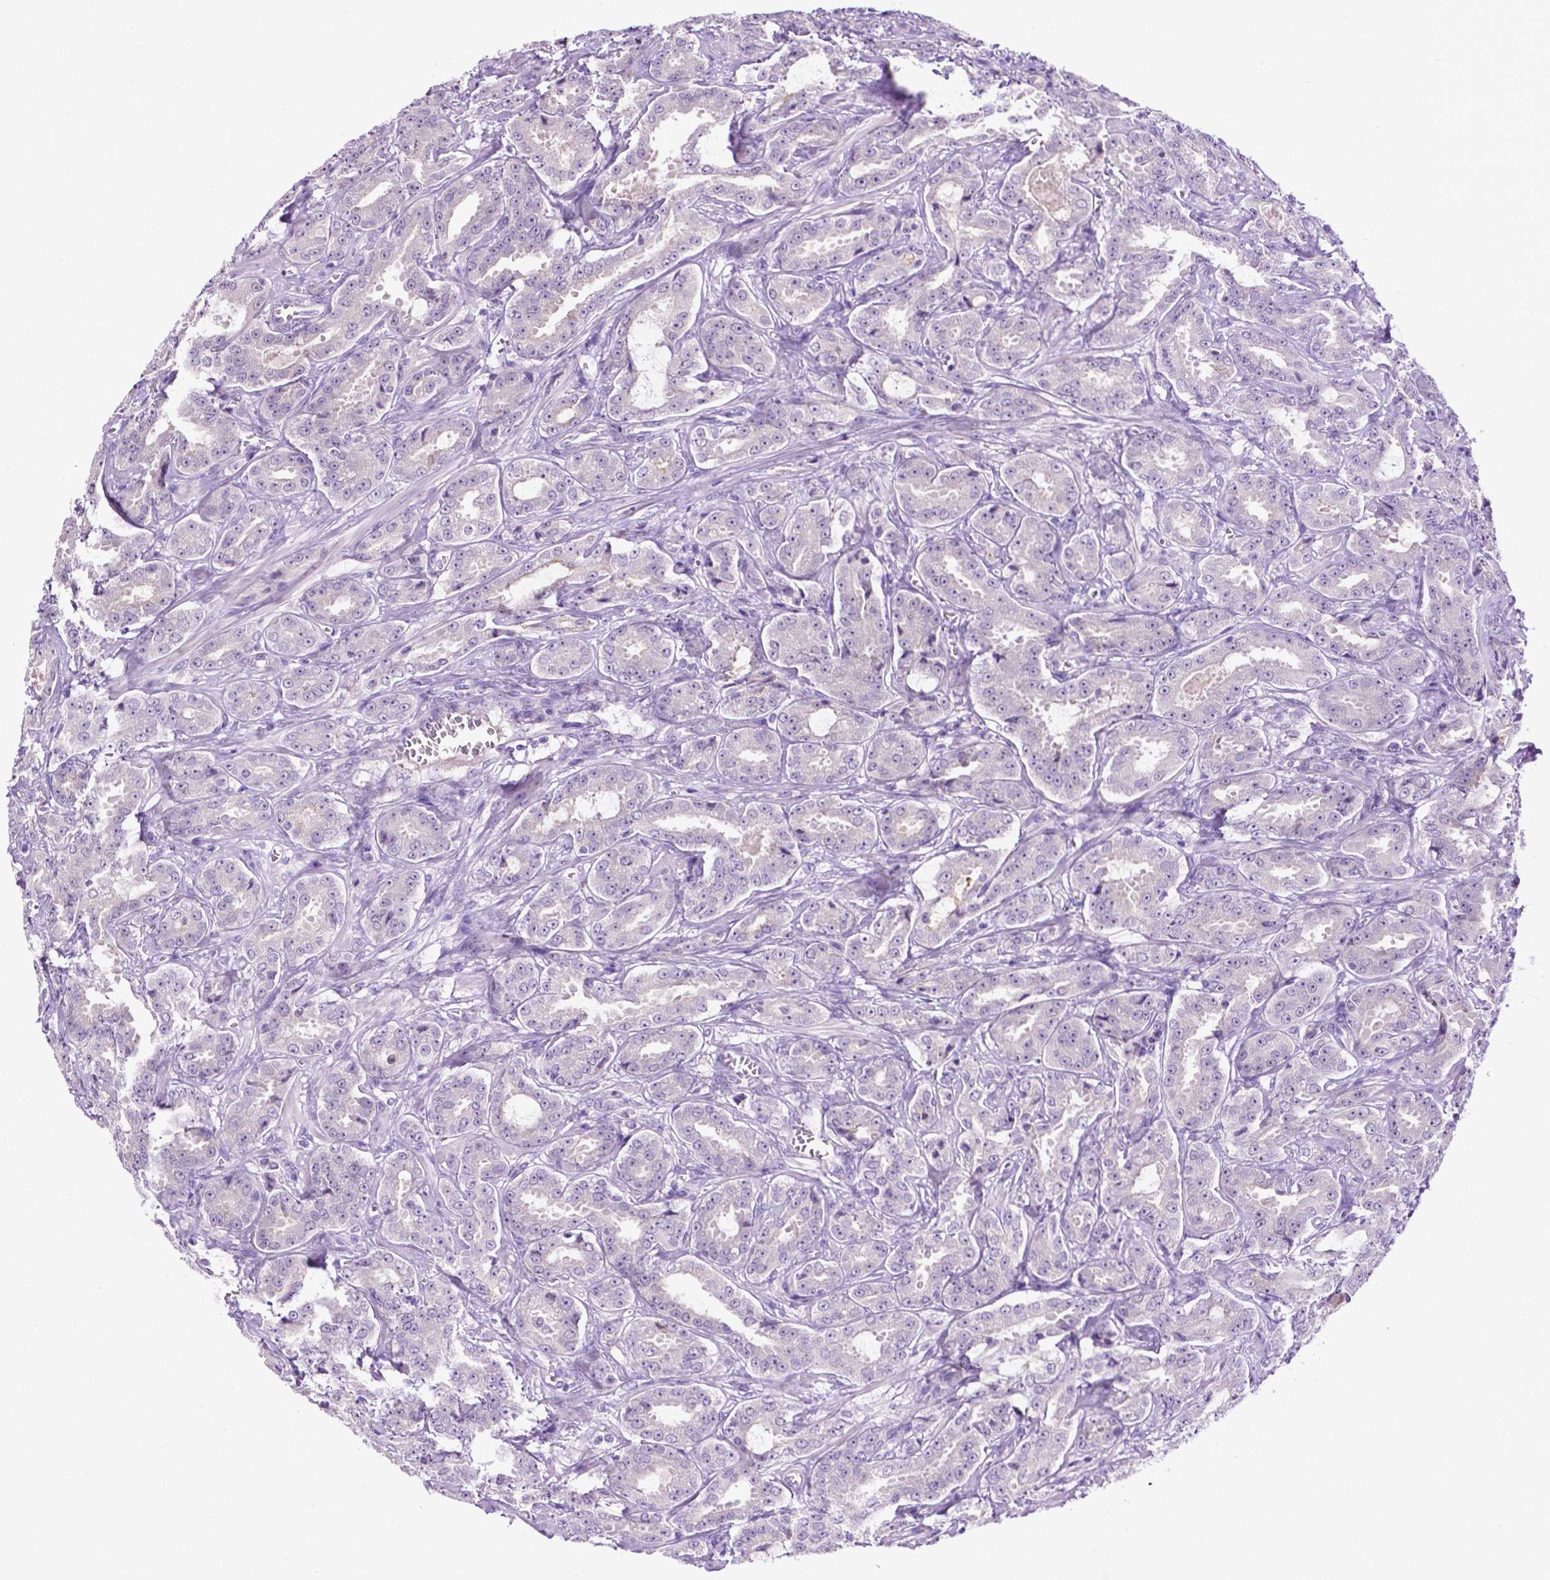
{"staining": {"intensity": "negative", "quantity": "none", "location": "none"}, "tissue": "prostate cancer", "cell_type": "Tumor cells", "image_type": "cancer", "snomed": [{"axis": "morphology", "description": "Adenocarcinoma, High grade"}, {"axis": "topography", "description": "Prostate"}], "caption": "DAB immunohistochemical staining of human adenocarcinoma (high-grade) (prostate) reveals no significant staining in tumor cells.", "gene": "MMP27", "patient": {"sex": "male", "age": 64}}